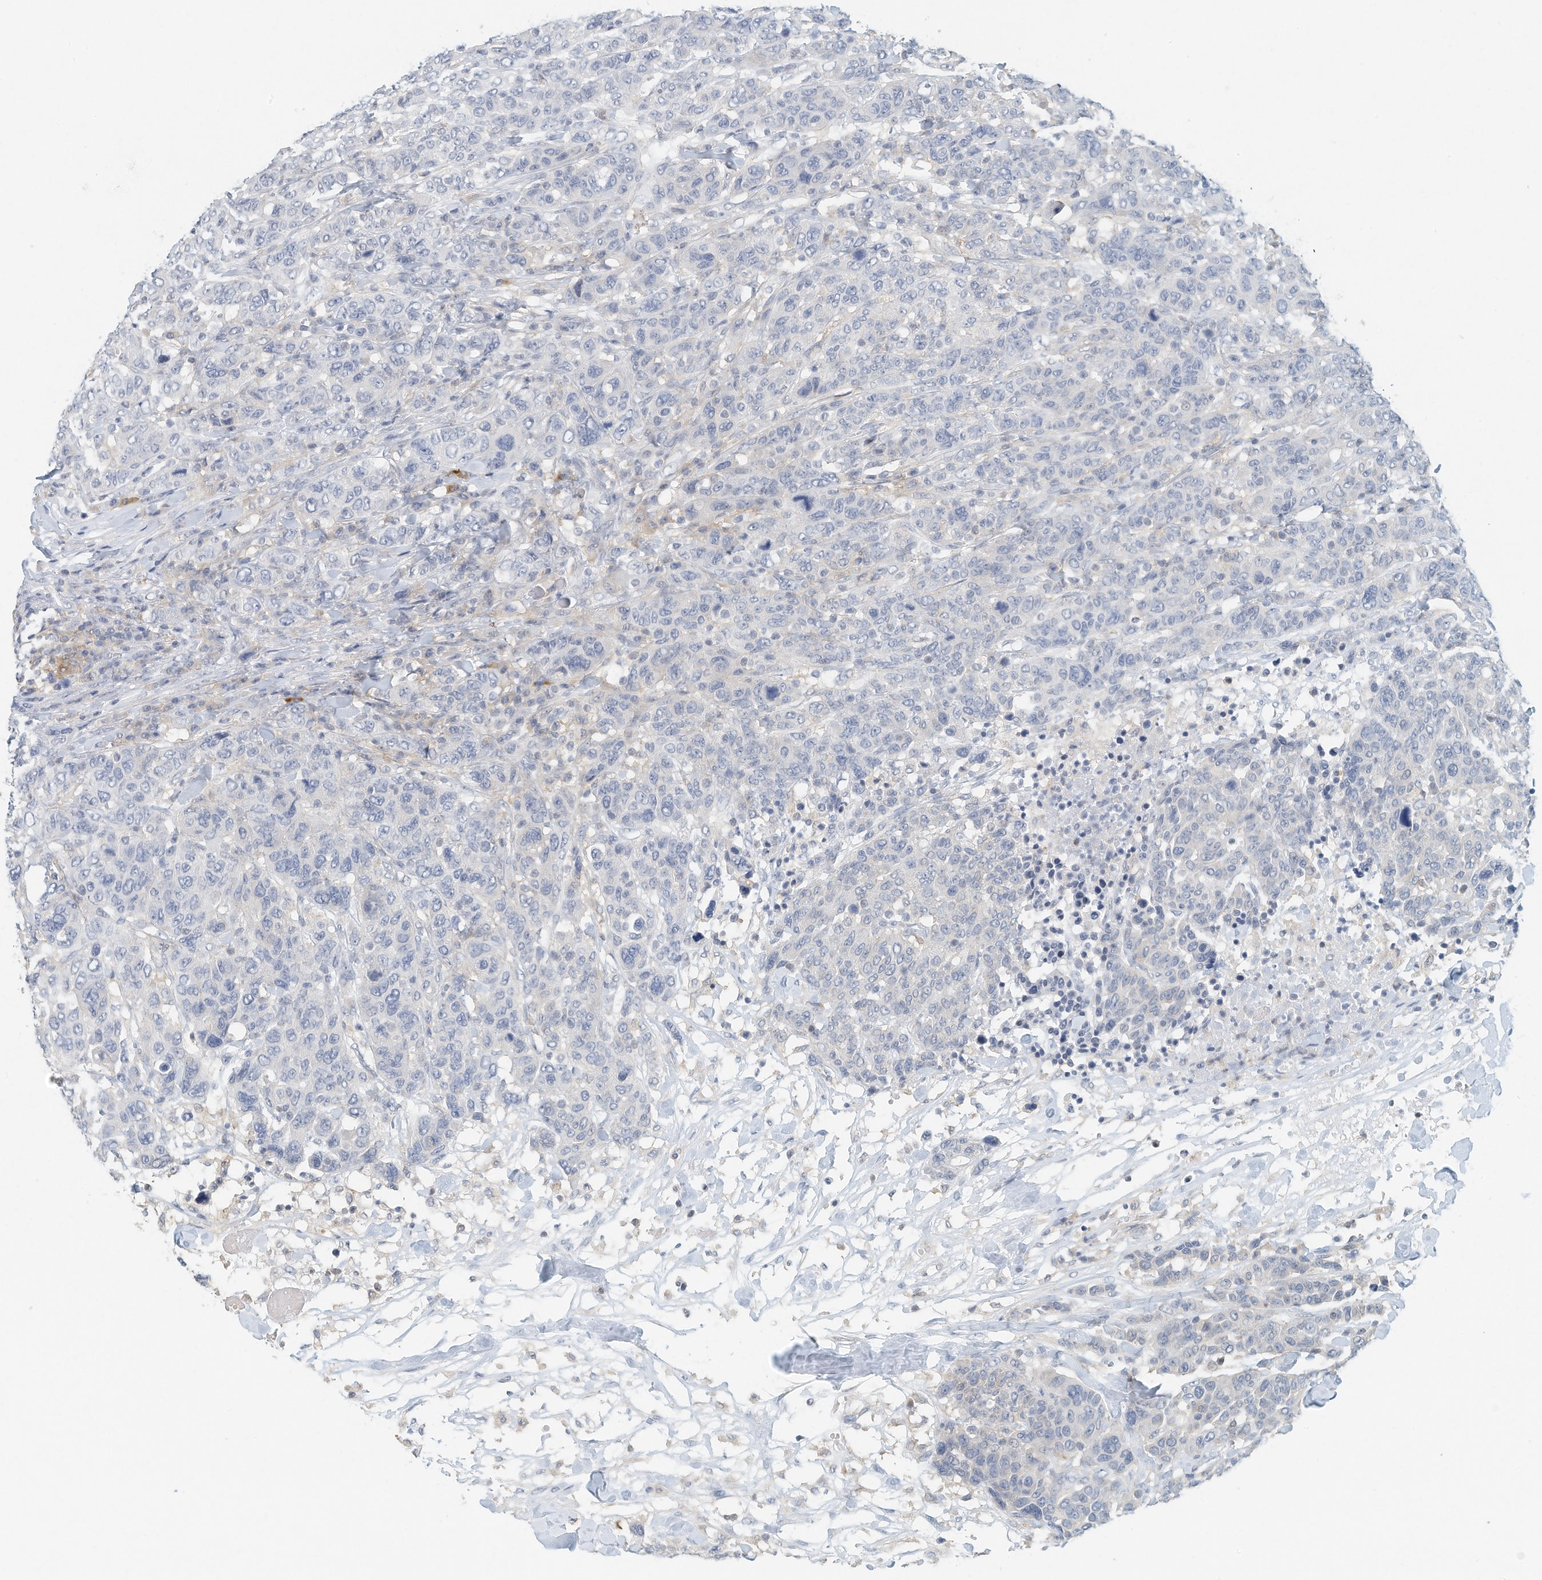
{"staining": {"intensity": "negative", "quantity": "none", "location": "none"}, "tissue": "breast cancer", "cell_type": "Tumor cells", "image_type": "cancer", "snomed": [{"axis": "morphology", "description": "Duct carcinoma"}, {"axis": "topography", "description": "Breast"}], "caption": "Invasive ductal carcinoma (breast) was stained to show a protein in brown. There is no significant staining in tumor cells. The staining is performed using DAB brown chromogen with nuclei counter-stained in using hematoxylin.", "gene": "MICAL1", "patient": {"sex": "female", "age": 37}}